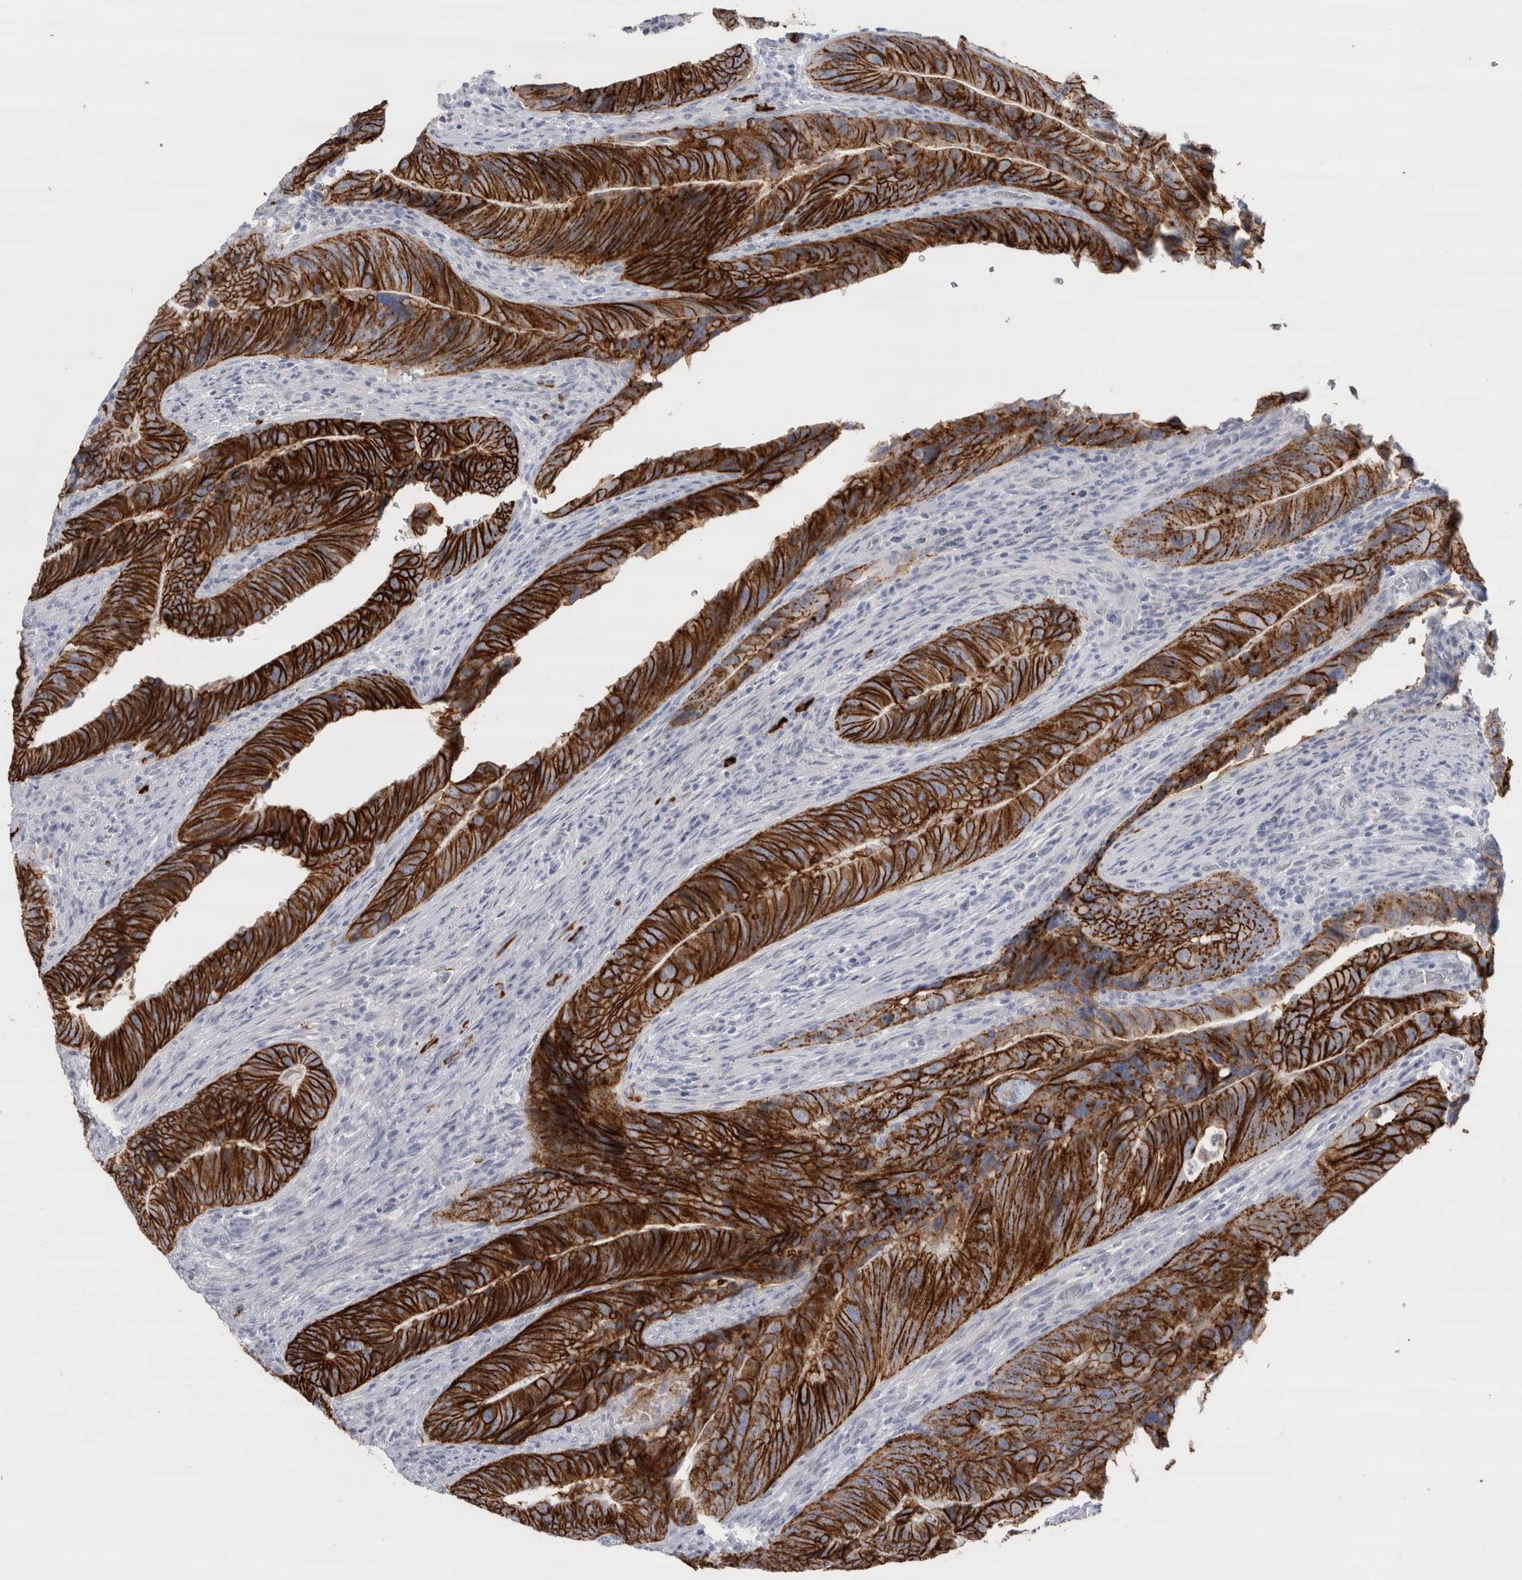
{"staining": {"intensity": "strong", "quantity": ">75%", "location": "cytoplasmic/membranous"}, "tissue": "colorectal cancer", "cell_type": "Tumor cells", "image_type": "cancer", "snomed": [{"axis": "morphology", "description": "Normal tissue, NOS"}, {"axis": "morphology", "description": "Adenocarcinoma, NOS"}, {"axis": "topography", "description": "Colon"}], "caption": "Approximately >75% of tumor cells in colorectal cancer (adenocarcinoma) exhibit strong cytoplasmic/membranous protein expression as visualized by brown immunohistochemical staining.", "gene": "CDH17", "patient": {"sex": "male", "age": 56}}